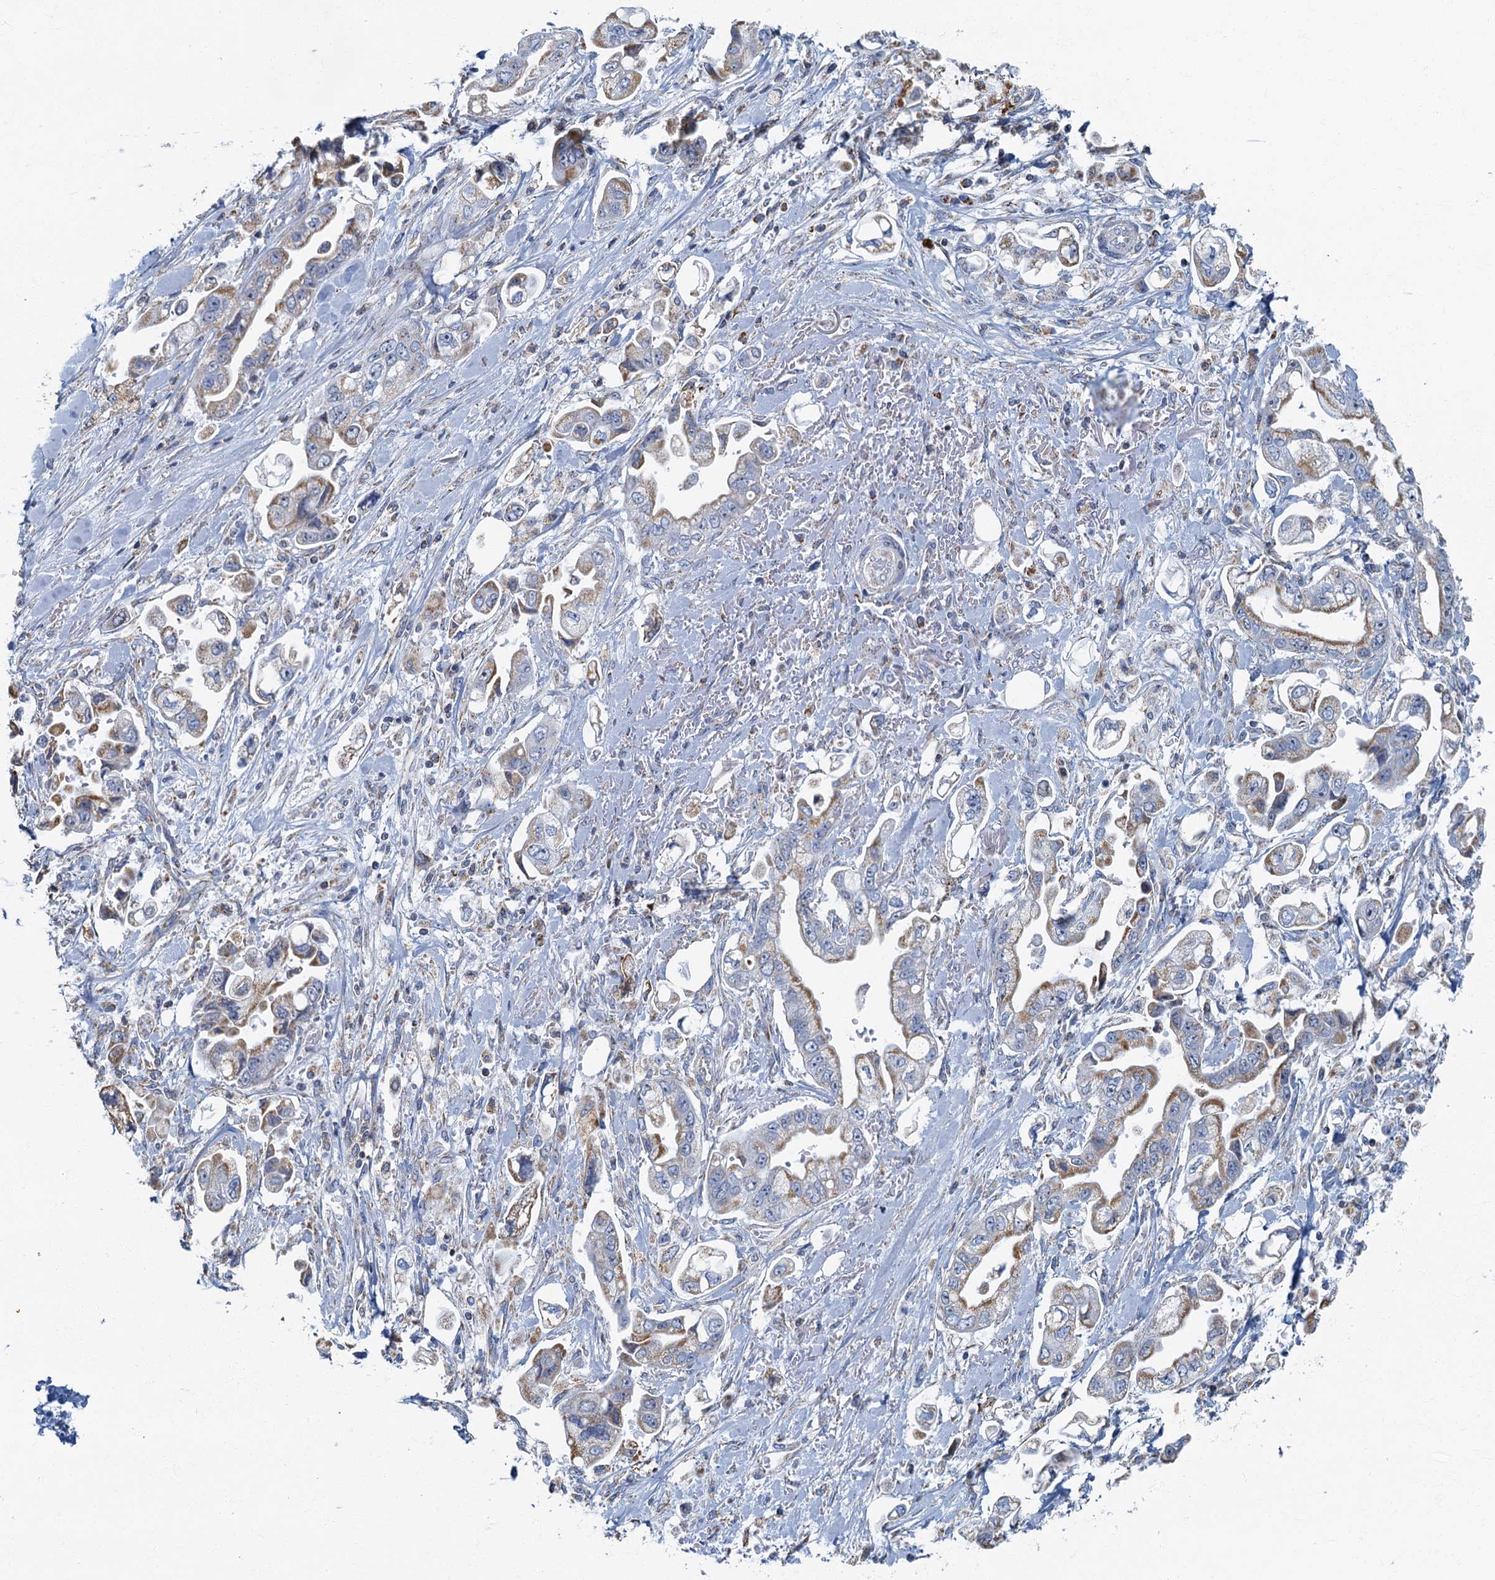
{"staining": {"intensity": "moderate", "quantity": "25%-75%", "location": "cytoplasmic/membranous"}, "tissue": "stomach cancer", "cell_type": "Tumor cells", "image_type": "cancer", "snomed": [{"axis": "morphology", "description": "Adenocarcinoma, NOS"}, {"axis": "topography", "description": "Stomach"}], "caption": "Stomach cancer (adenocarcinoma) stained for a protein (brown) demonstrates moderate cytoplasmic/membranous positive staining in approximately 25%-75% of tumor cells.", "gene": "RAD9B", "patient": {"sex": "male", "age": 62}}